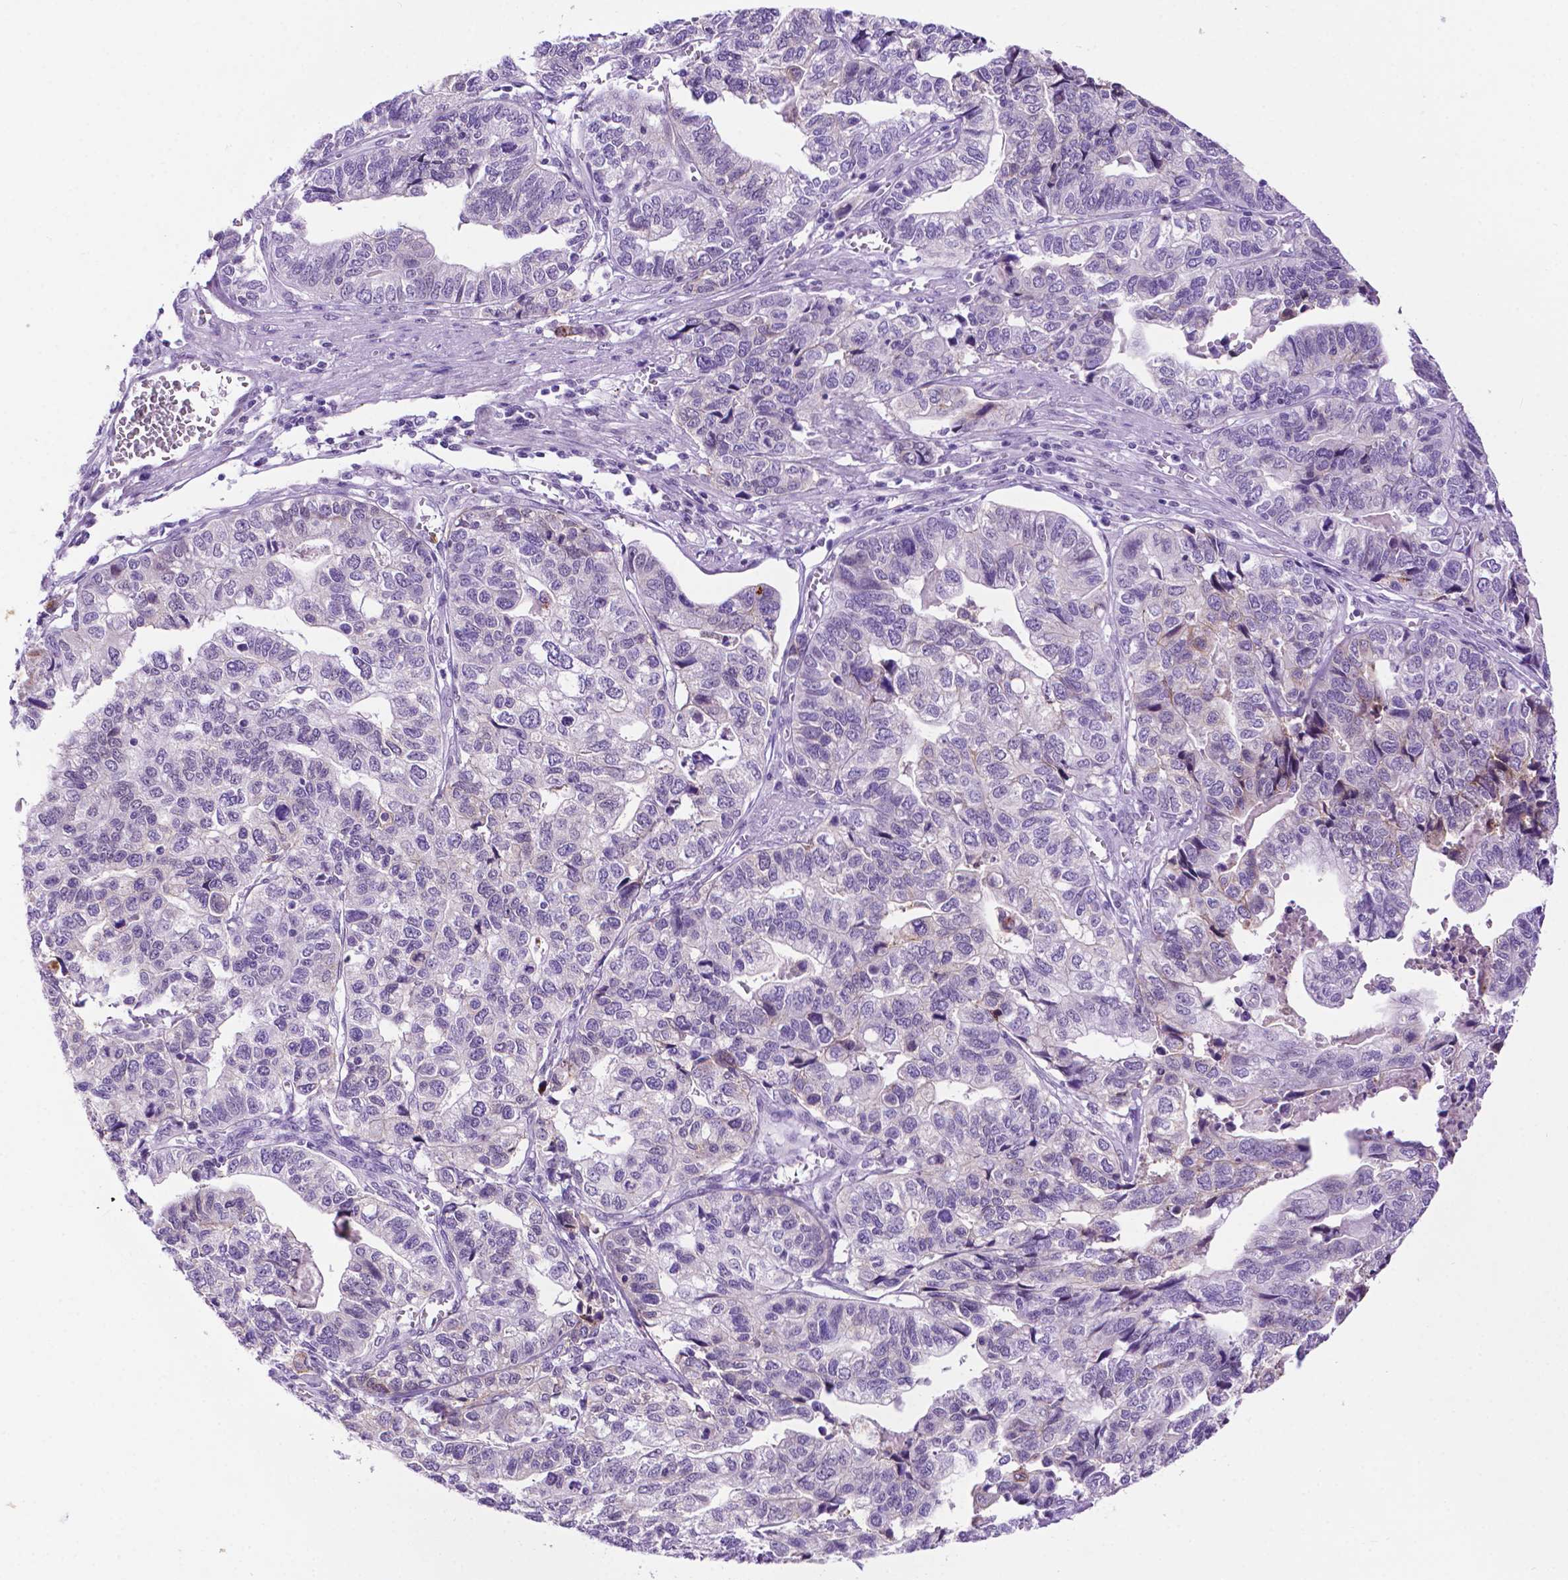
{"staining": {"intensity": "negative", "quantity": "none", "location": "none"}, "tissue": "stomach cancer", "cell_type": "Tumor cells", "image_type": "cancer", "snomed": [{"axis": "morphology", "description": "Adenocarcinoma, NOS"}, {"axis": "topography", "description": "Stomach, upper"}], "caption": "There is no significant expression in tumor cells of adenocarcinoma (stomach).", "gene": "TACSTD2", "patient": {"sex": "female", "age": 67}}